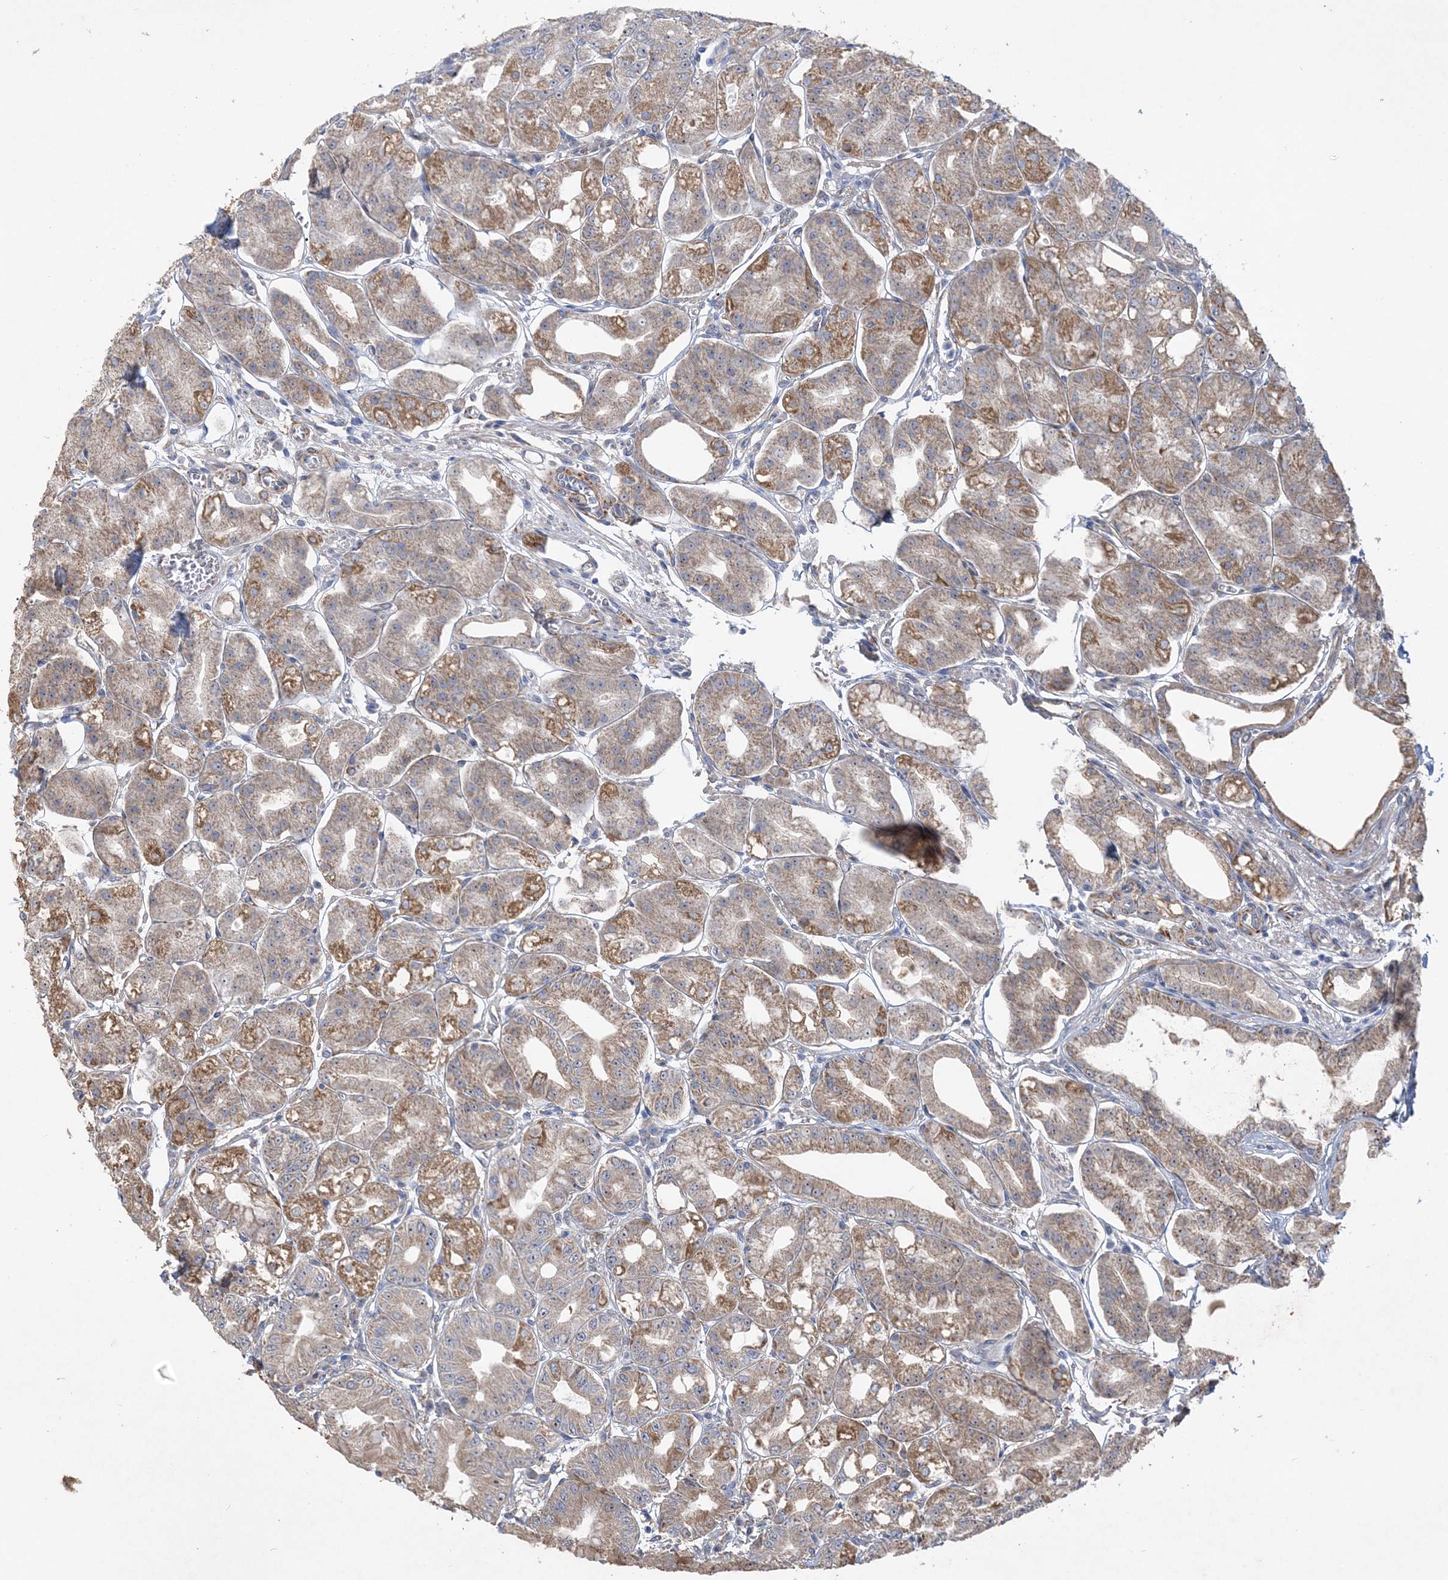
{"staining": {"intensity": "moderate", "quantity": ">75%", "location": "cytoplasmic/membranous"}, "tissue": "stomach", "cell_type": "Glandular cells", "image_type": "normal", "snomed": [{"axis": "morphology", "description": "Normal tissue, NOS"}, {"axis": "topography", "description": "Stomach, lower"}], "caption": "The histopathology image reveals immunohistochemical staining of benign stomach. There is moderate cytoplasmic/membranous expression is present in approximately >75% of glandular cells.", "gene": "FEZ2", "patient": {"sex": "male", "age": 71}}